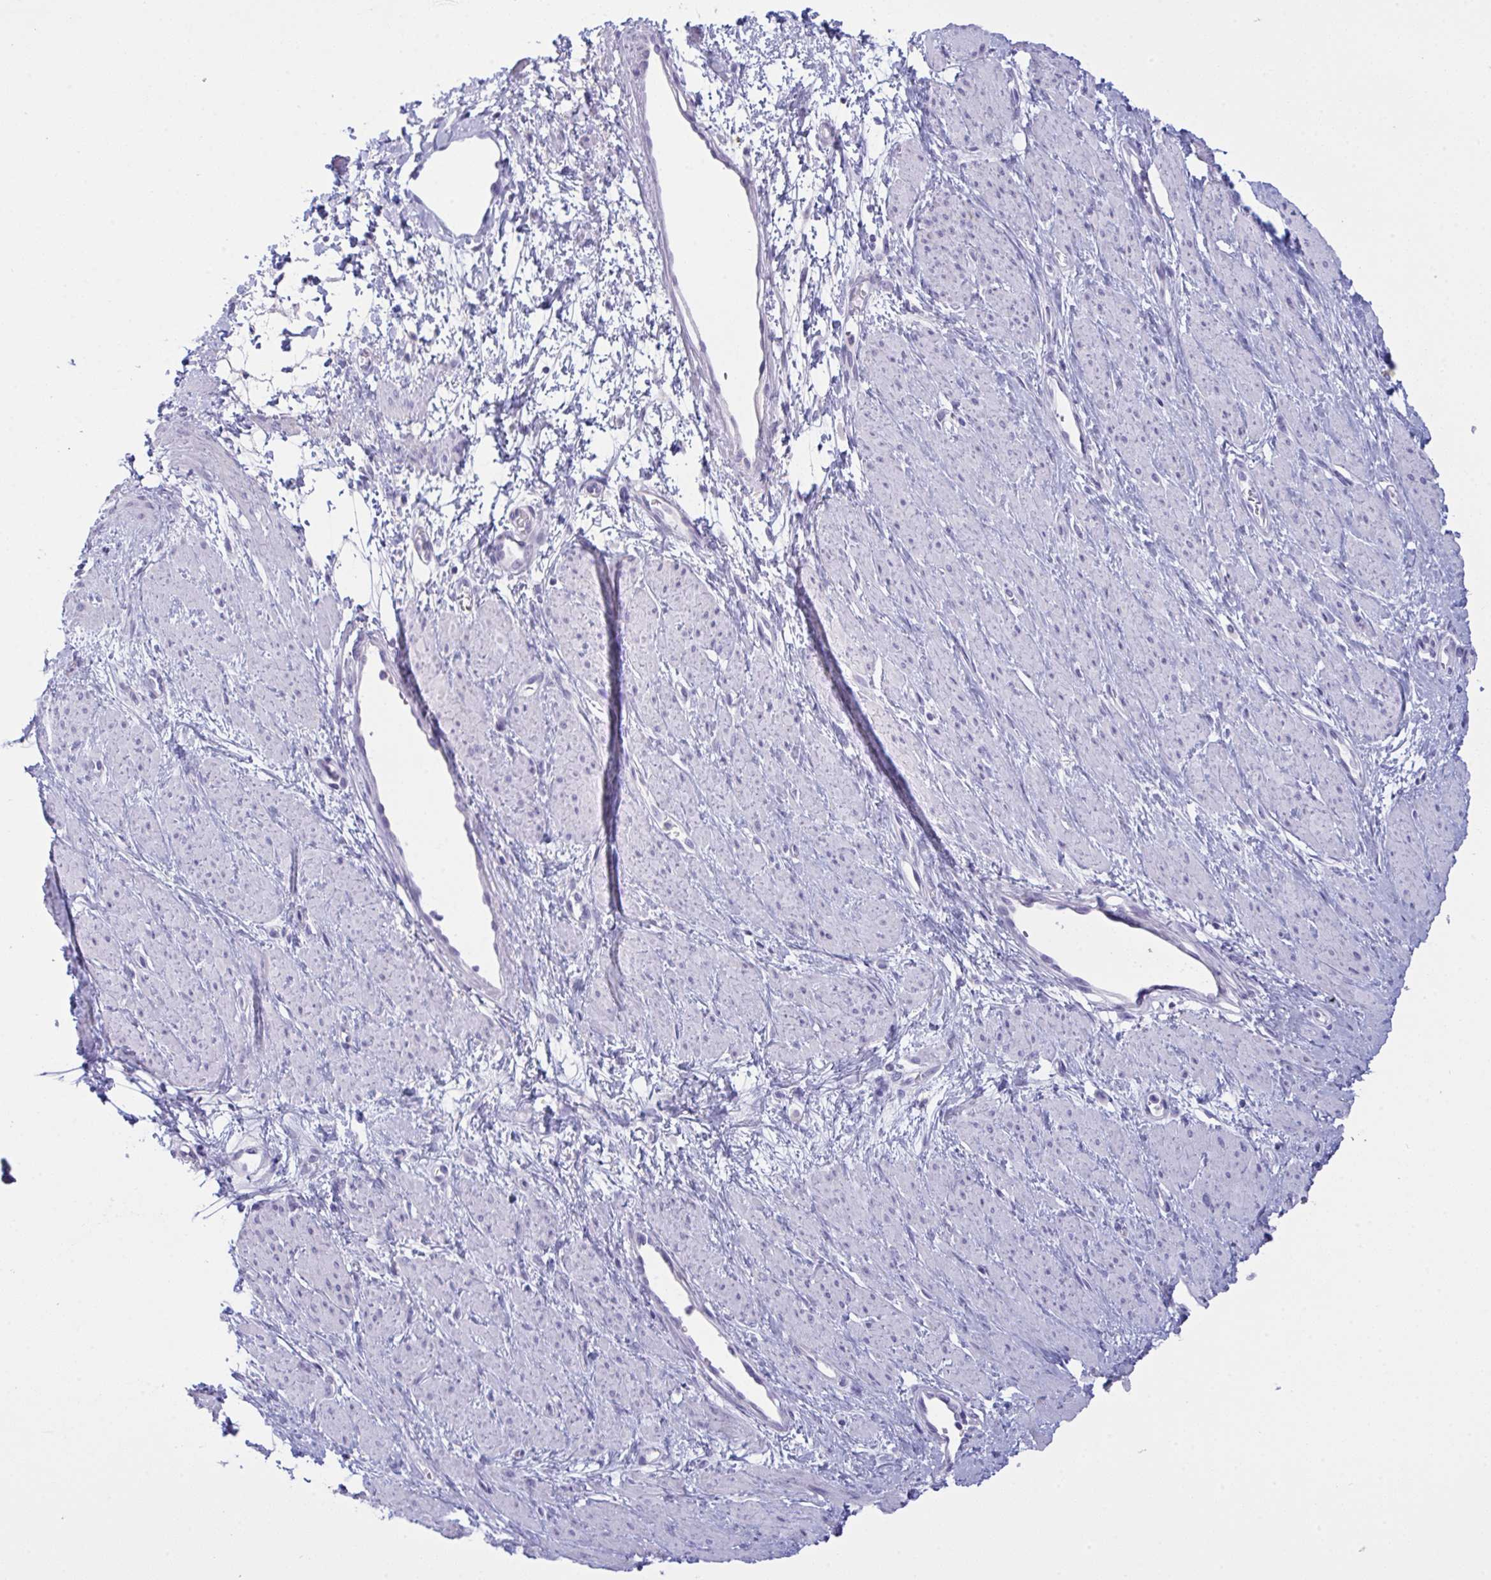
{"staining": {"intensity": "negative", "quantity": "none", "location": "none"}, "tissue": "smooth muscle", "cell_type": "Smooth muscle cells", "image_type": "normal", "snomed": [{"axis": "morphology", "description": "Normal tissue, NOS"}, {"axis": "topography", "description": "Smooth muscle"}, {"axis": "topography", "description": "Uterus"}], "caption": "Immunohistochemistry histopathology image of benign smooth muscle stained for a protein (brown), which demonstrates no staining in smooth muscle cells.", "gene": "TENT5D", "patient": {"sex": "female", "age": 39}}